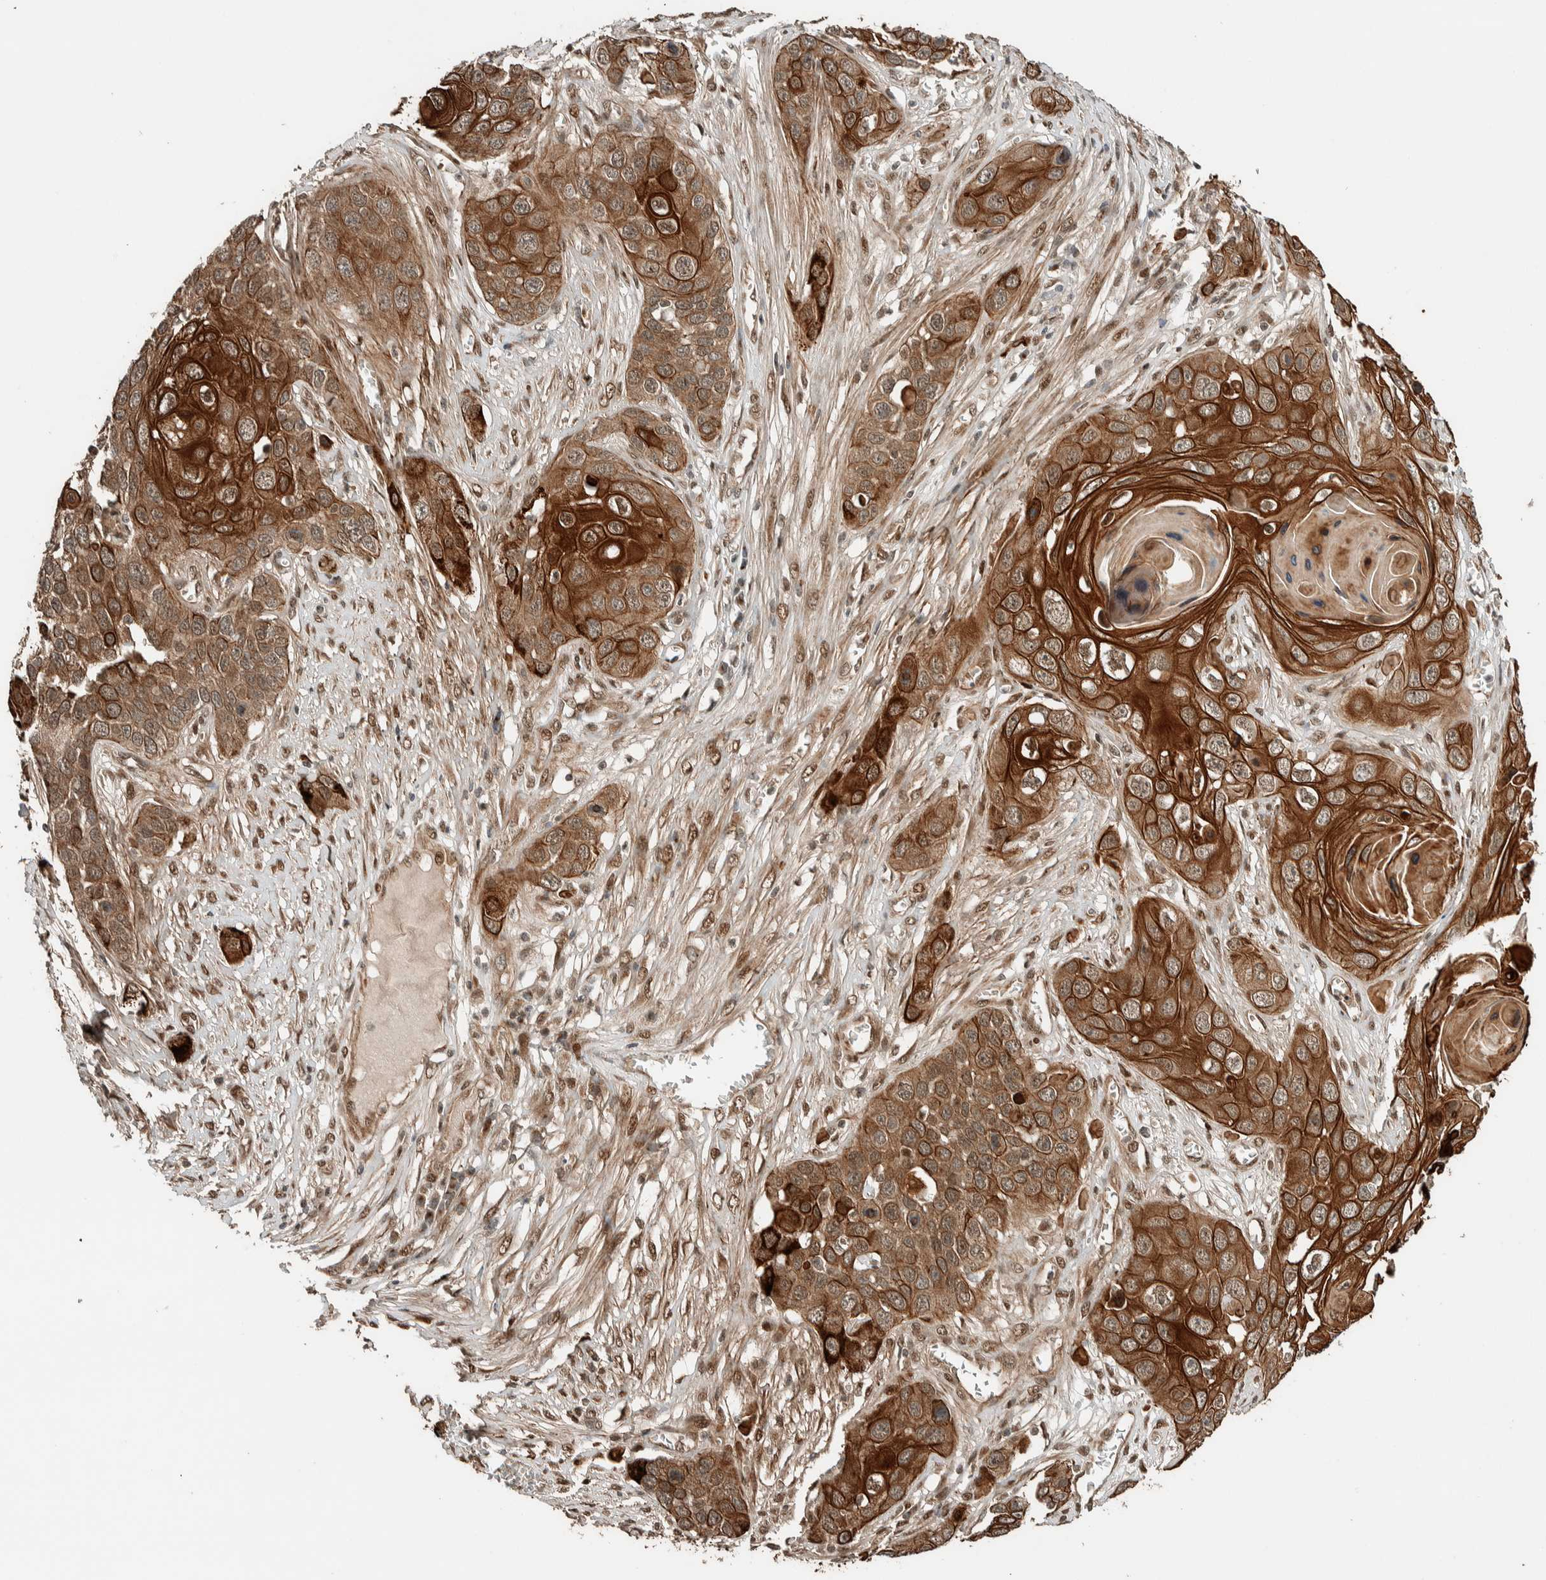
{"staining": {"intensity": "moderate", "quantity": ">75%", "location": "cytoplasmic/membranous"}, "tissue": "skin cancer", "cell_type": "Tumor cells", "image_type": "cancer", "snomed": [{"axis": "morphology", "description": "Squamous cell carcinoma, NOS"}, {"axis": "topography", "description": "Skin"}], "caption": "High-magnification brightfield microscopy of squamous cell carcinoma (skin) stained with DAB (brown) and counterstained with hematoxylin (blue). tumor cells exhibit moderate cytoplasmic/membranous staining is identified in about>75% of cells.", "gene": "STXBP4", "patient": {"sex": "male", "age": 55}}